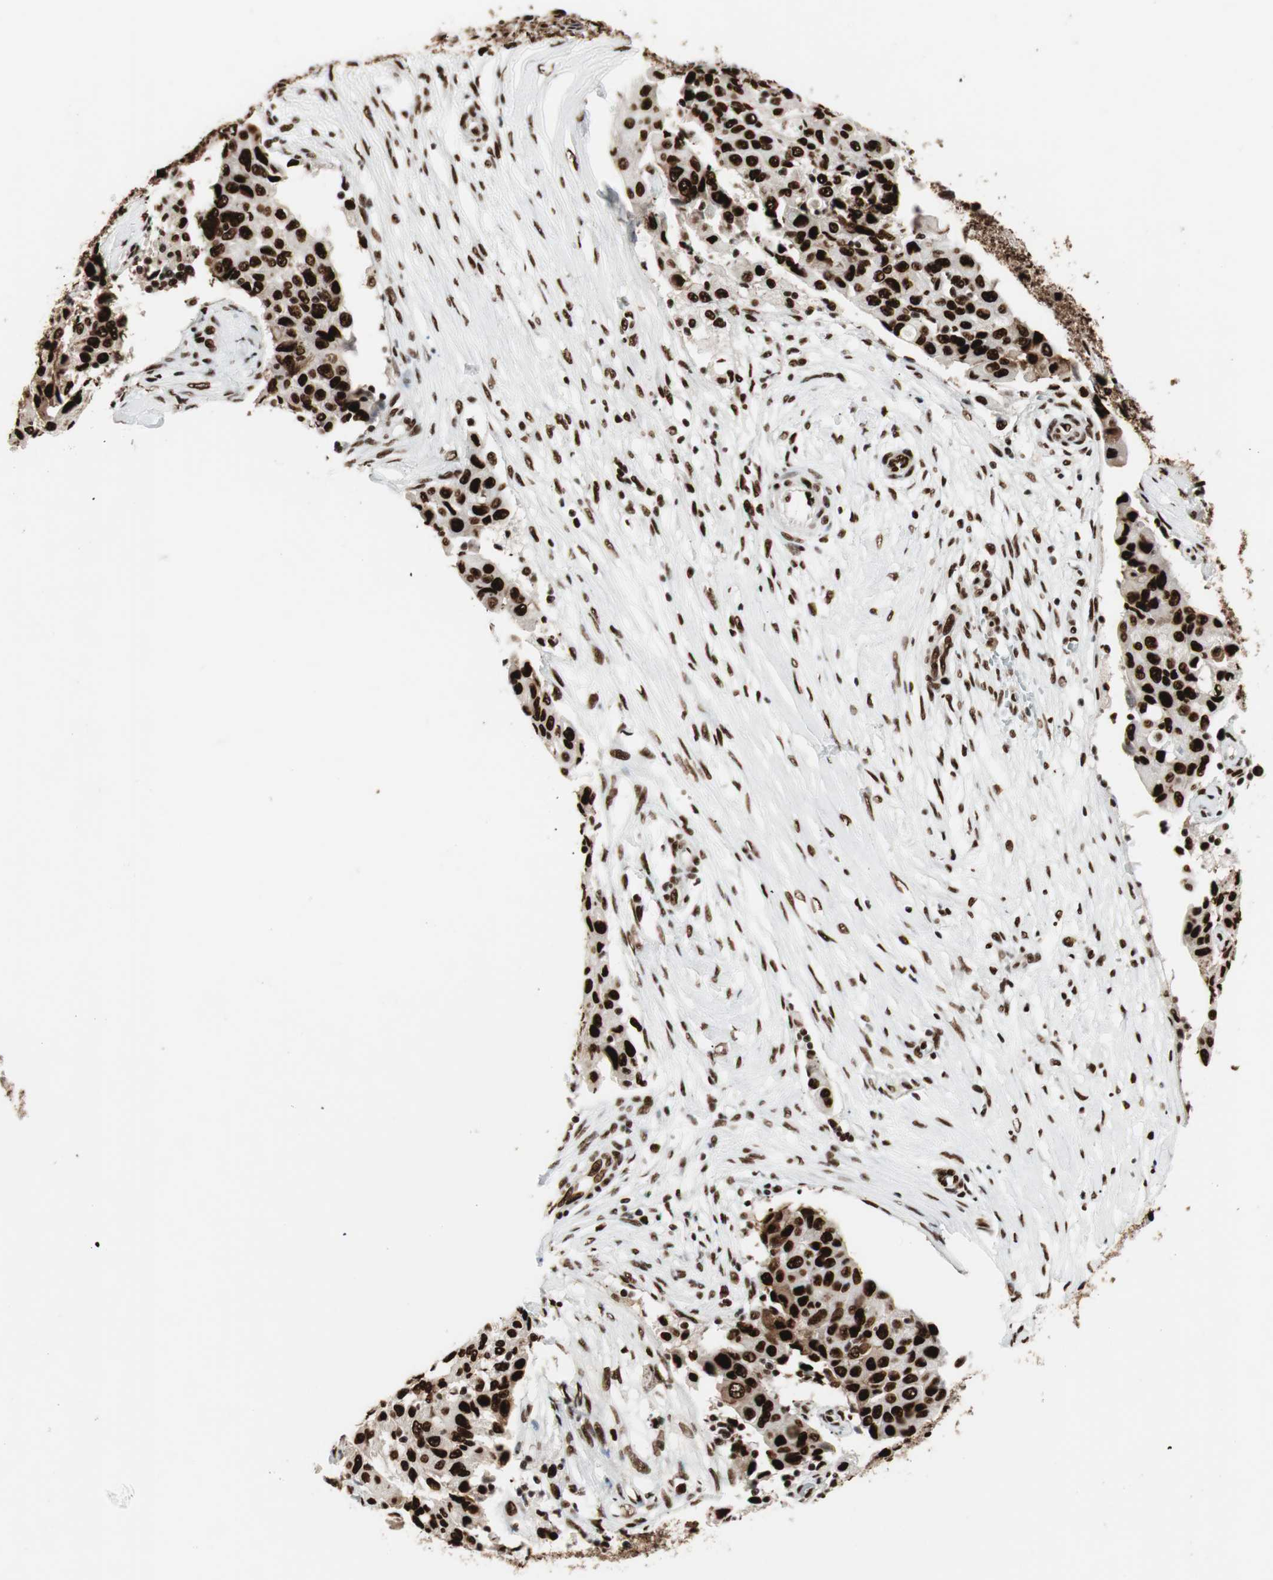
{"staining": {"intensity": "strong", "quantity": ">75%", "location": "nuclear"}, "tissue": "ovarian cancer", "cell_type": "Tumor cells", "image_type": "cancer", "snomed": [{"axis": "morphology", "description": "Carcinoma, endometroid"}, {"axis": "topography", "description": "Ovary"}], "caption": "Human endometroid carcinoma (ovarian) stained with a protein marker exhibits strong staining in tumor cells.", "gene": "PSME3", "patient": {"sex": "female", "age": 42}}